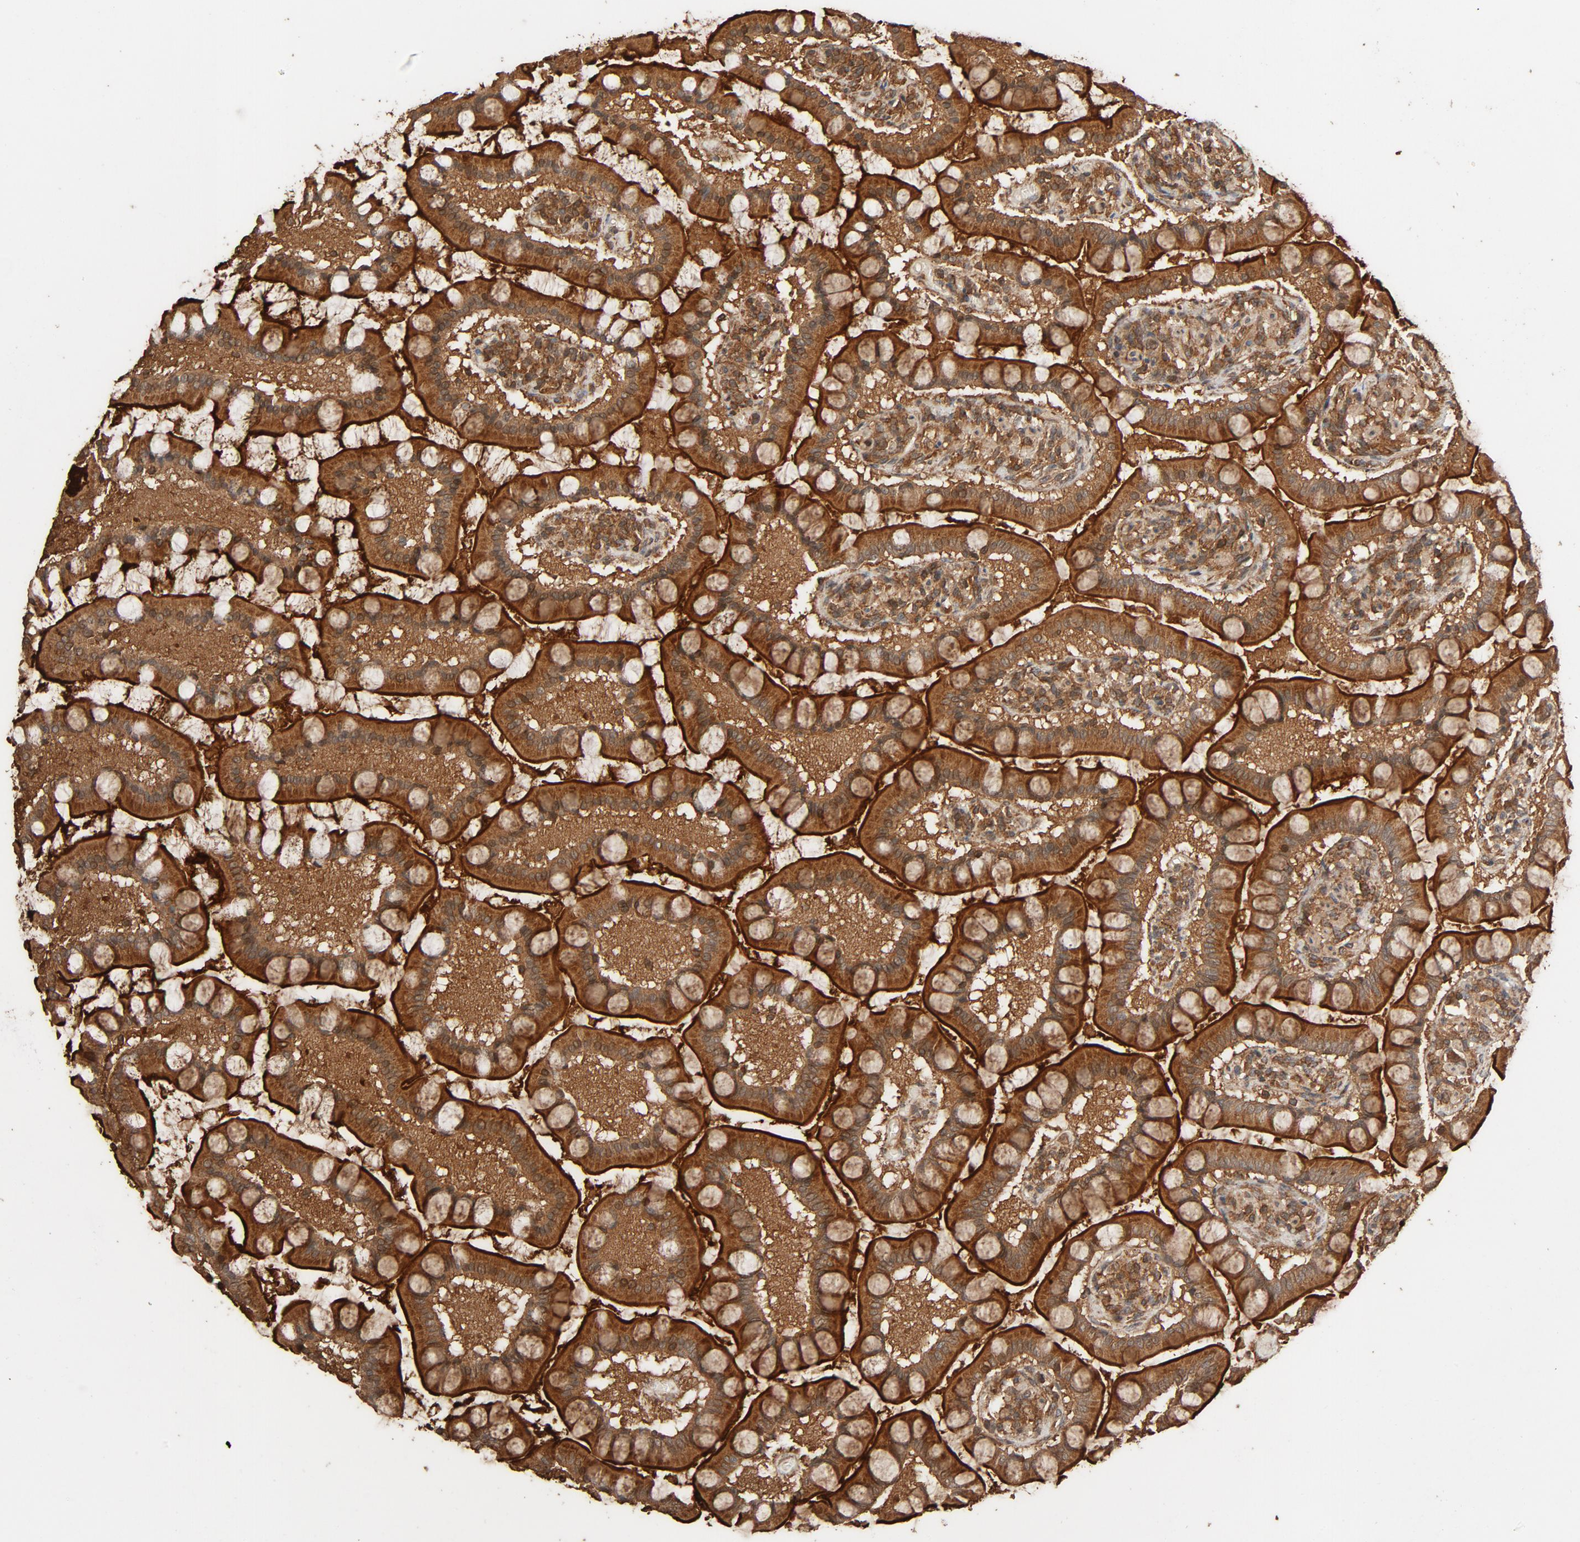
{"staining": {"intensity": "strong", "quantity": "25%-75%", "location": "cytoplasmic/membranous"}, "tissue": "small intestine", "cell_type": "Glandular cells", "image_type": "normal", "snomed": [{"axis": "morphology", "description": "Normal tissue, NOS"}, {"axis": "topography", "description": "Small intestine"}], "caption": "About 25%-75% of glandular cells in normal human small intestine show strong cytoplasmic/membranous protein staining as visualized by brown immunohistochemical staining.", "gene": "RPS6KA6", "patient": {"sex": "male", "age": 41}}